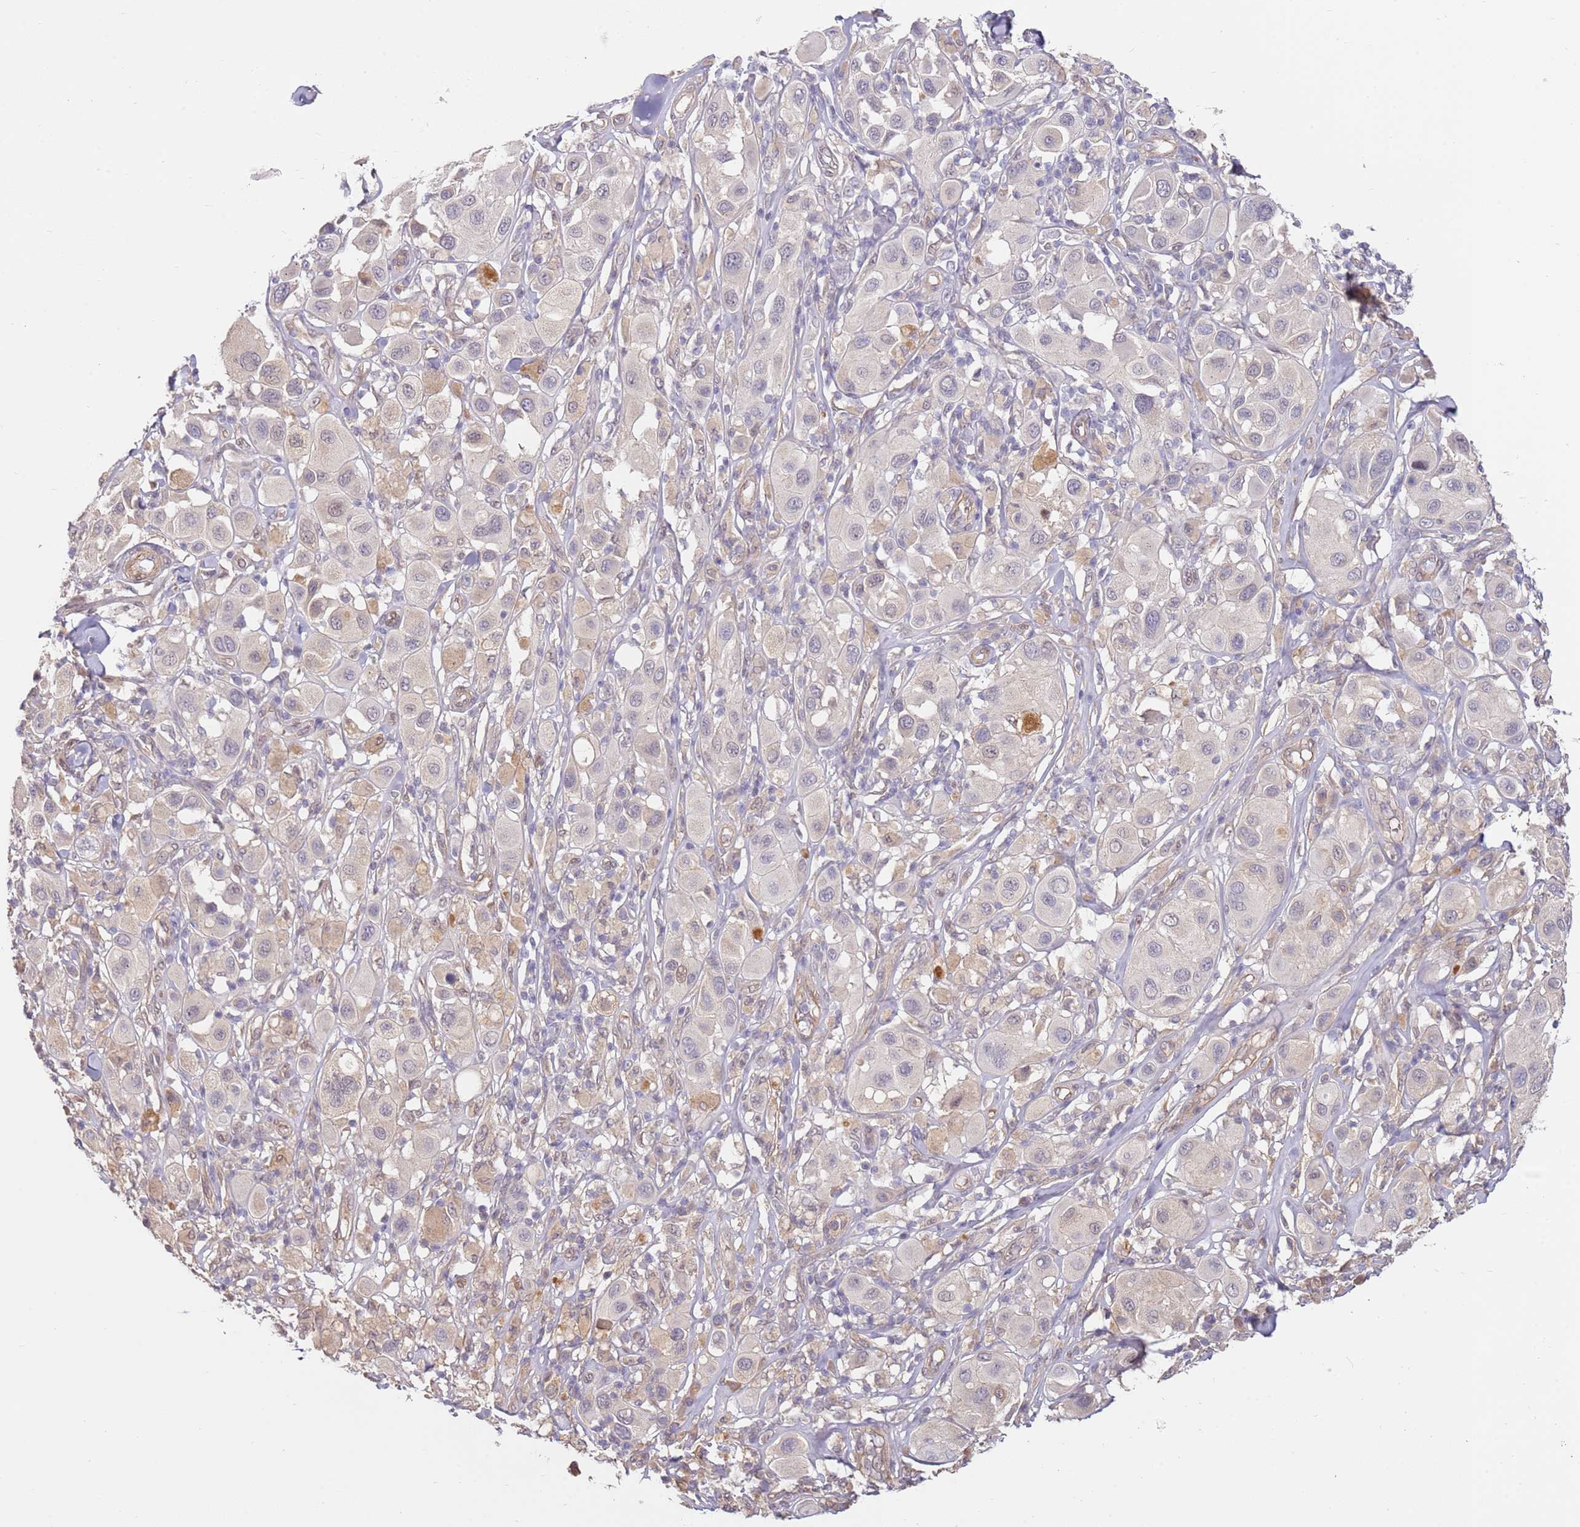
{"staining": {"intensity": "negative", "quantity": "none", "location": "none"}, "tissue": "melanoma", "cell_type": "Tumor cells", "image_type": "cancer", "snomed": [{"axis": "morphology", "description": "Malignant melanoma, Metastatic site"}, {"axis": "topography", "description": "Skin"}], "caption": "The photomicrograph displays no significant positivity in tumor cells of malignant melanoma (metastatic site).", "gene": "WDR93", "patient": {"sex": "male", "age": 41}}